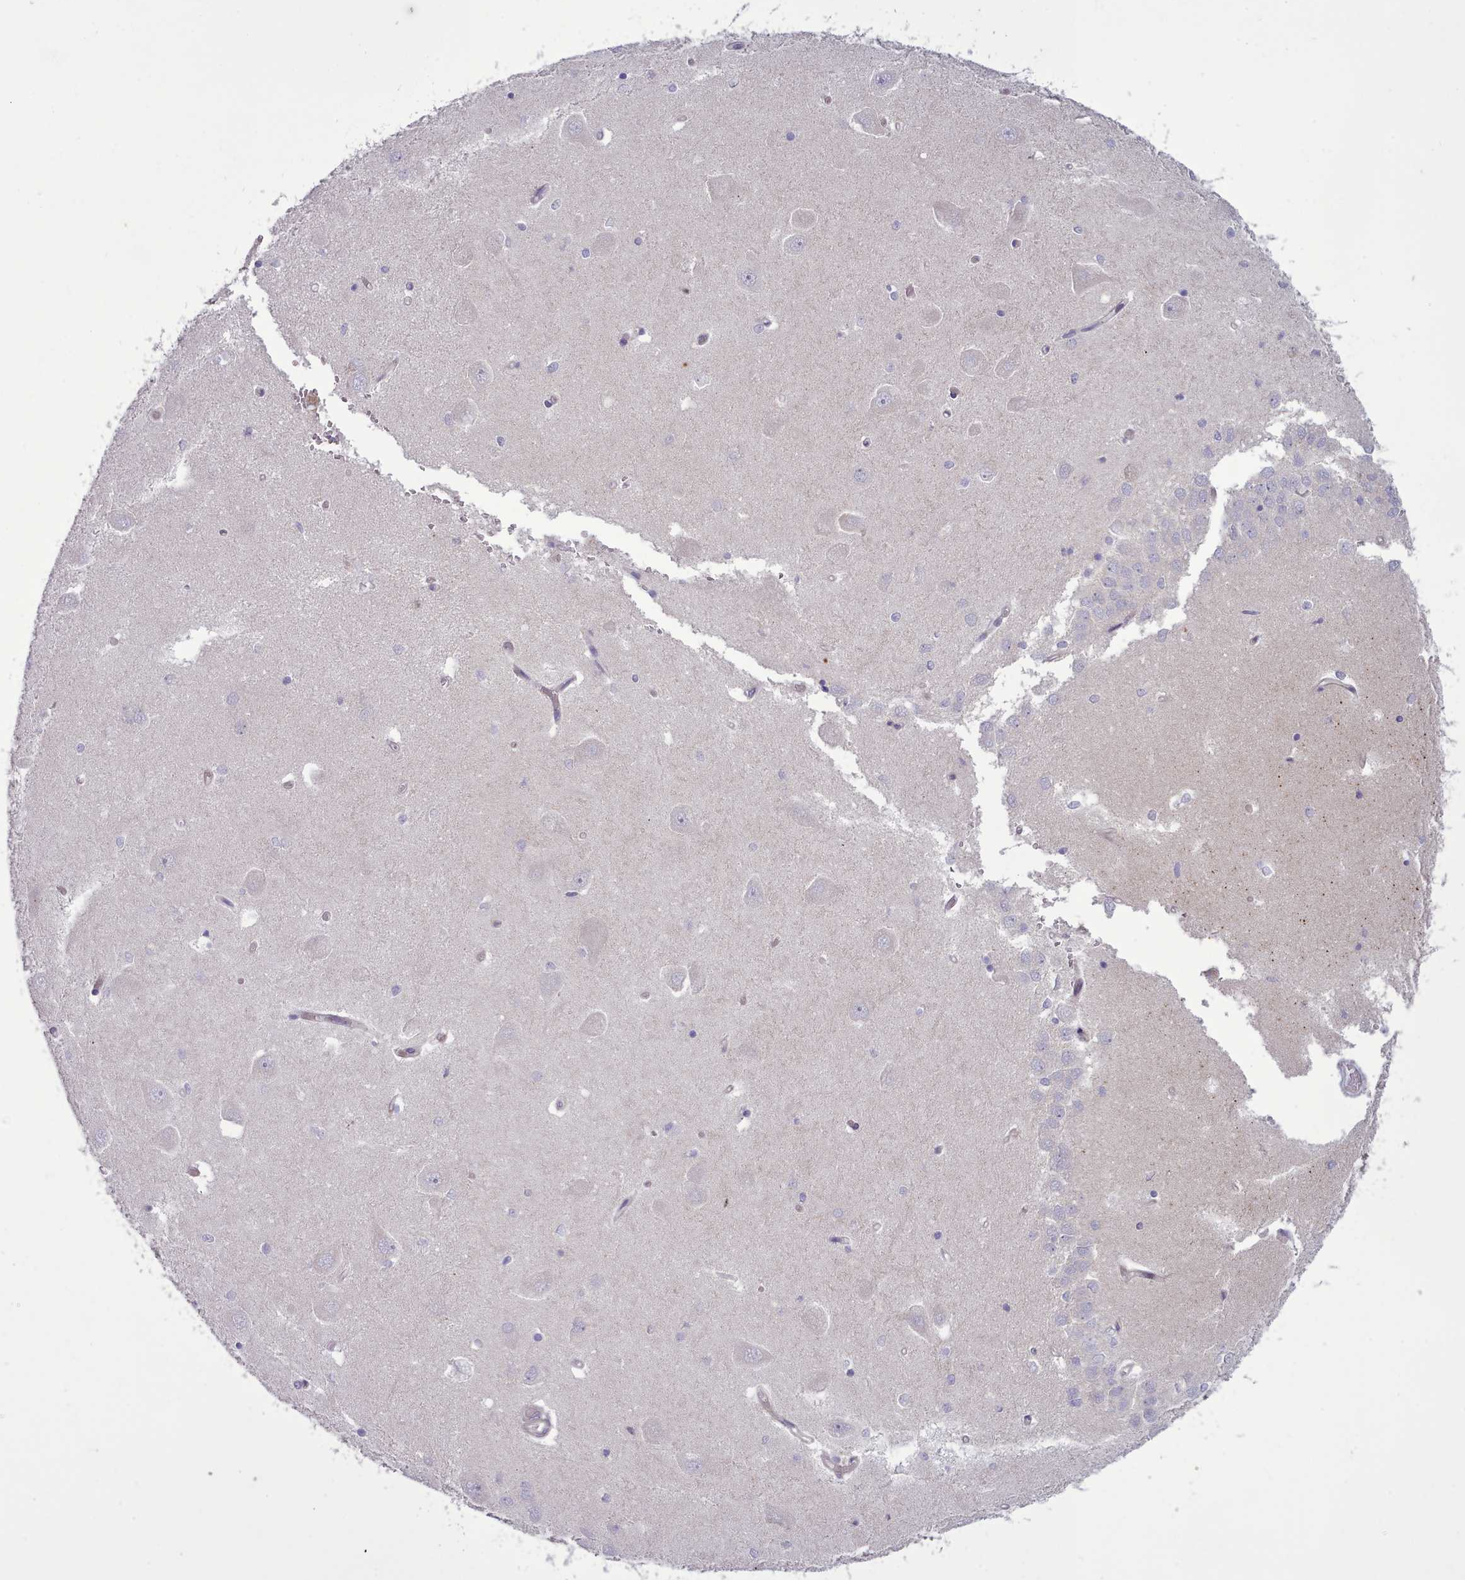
{"staining": {"intensity": "negative", "quantity": "none", "location": "none"}, "tissue": "hippocampus", "cell_type": "Glial cells", "image_type": "normal", "snomed": [{"axis": "morphology", "description": "Normal tissue, NOS"}, {"axis": "topography", "description": "Hippocampus"}], "caption": "This is an IHC photomicrograph of normal human hippocampus. There is no staining in glial cells.", "gene": "TENT4B", "patient": {"sex": "male", "age": 45}}